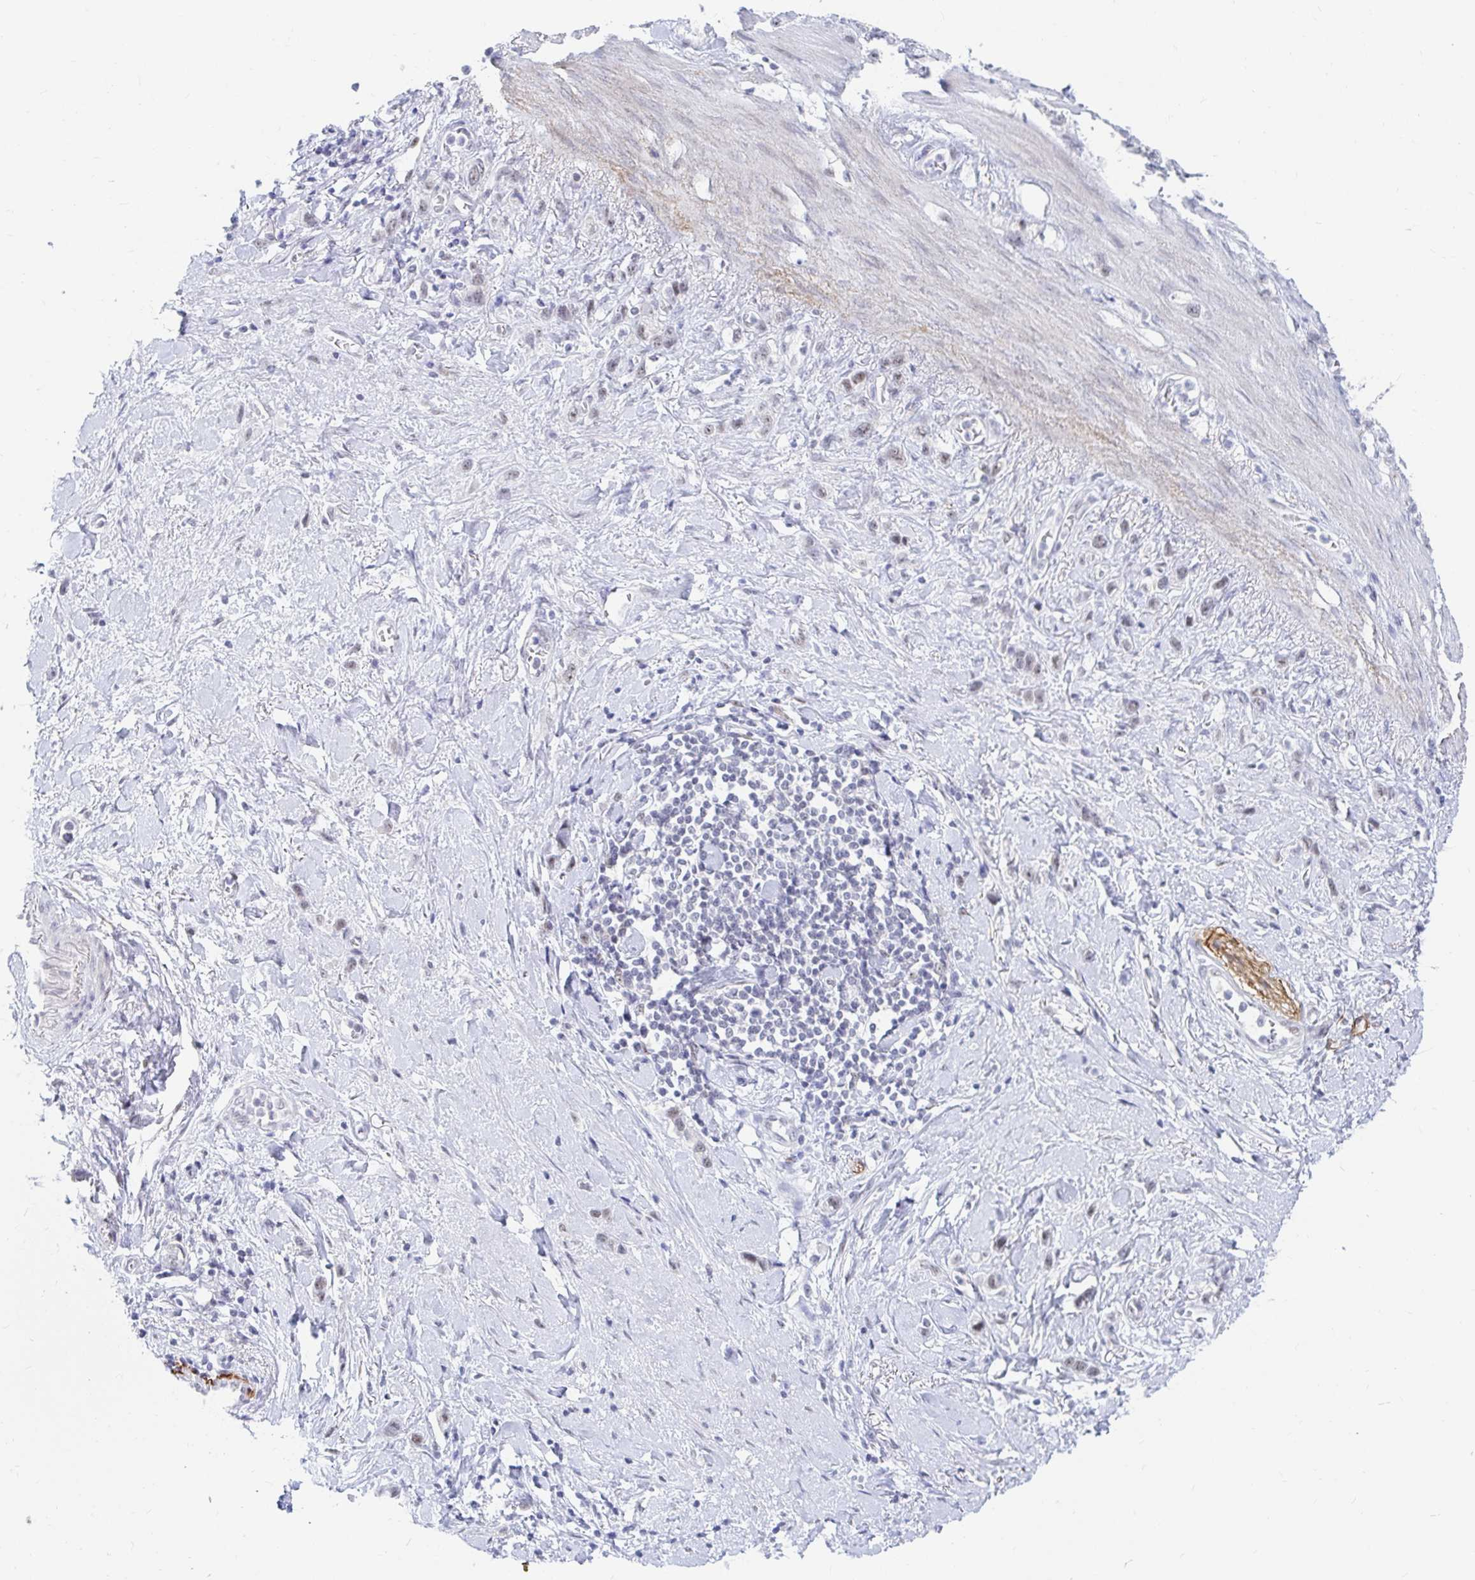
{"staining": {"intensity": "weak", "quantity": "25%-75%", "location": "nuclear"}, "tissue": "stomach cancer", "cell_type": "Tumor cells", "image_type": "cancer", "snomed": [{"axis": "morphology", "description": "Adenocarcinoma, NOS"}, {"axis": "topography", "description": "Stomach"}], "caption": "Stomach cancer stained for a protein displays weak nuclear positivity in tumor cells.", "gene": "COL28A1", "patient": {"sex": "female", "age": 65}}